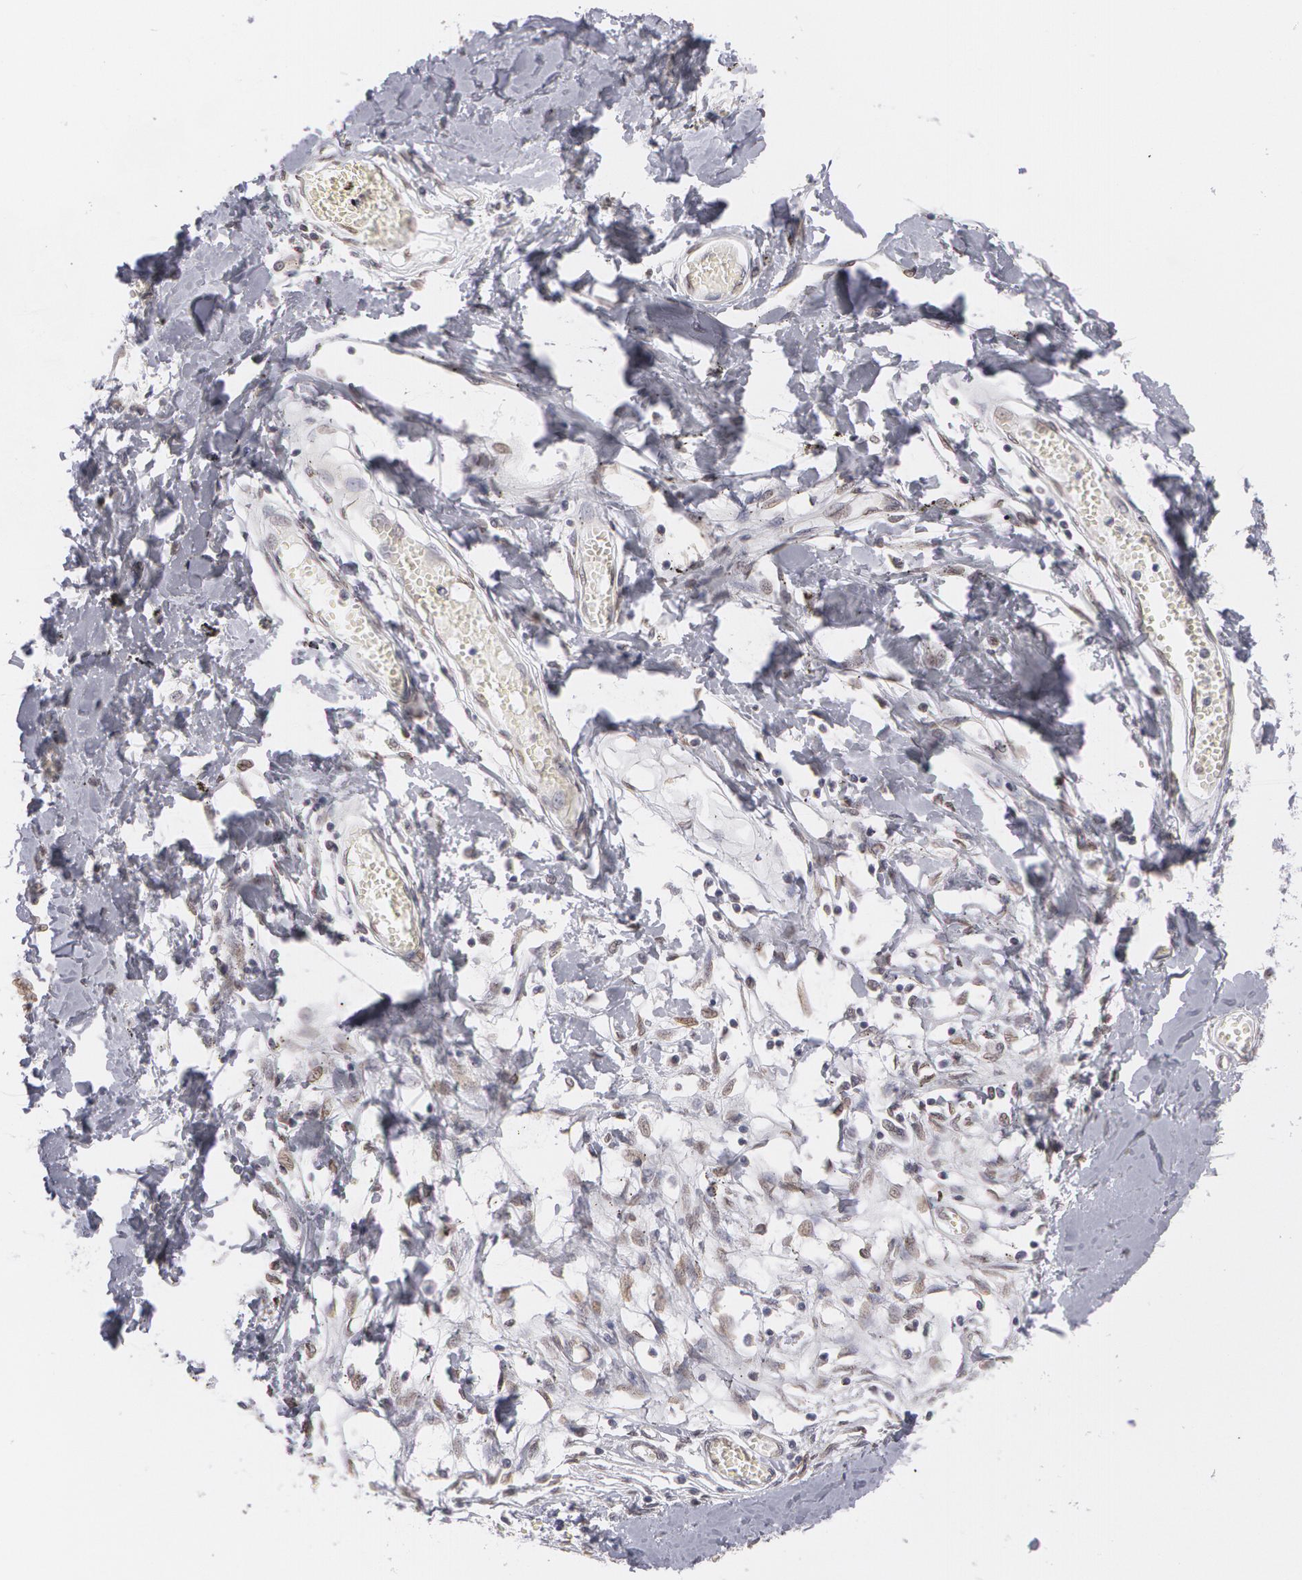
{"staining": {"intensity": "negative", "quantity": "none", "location": "none"}, "tissue": "adipose tissue", "cell_type": "Adipocytes", "image_type": "normal", "snomed": [{"axis": "morphology", "description": "Normal tissue, NOS"}, {"axis": "morphology", "description": "Sarcoma, NOS"}, {"axis": "topography", "description": "Skin"}, {"axis": "topography", "description": "Soft tissue"}], "caption": "Human adipose tissue stained for a protein using immunohistochemistry (IHC) displays no expression in adipocytes.", "gene": "EMD", "patient": {"sex": "female", "age": 51}}